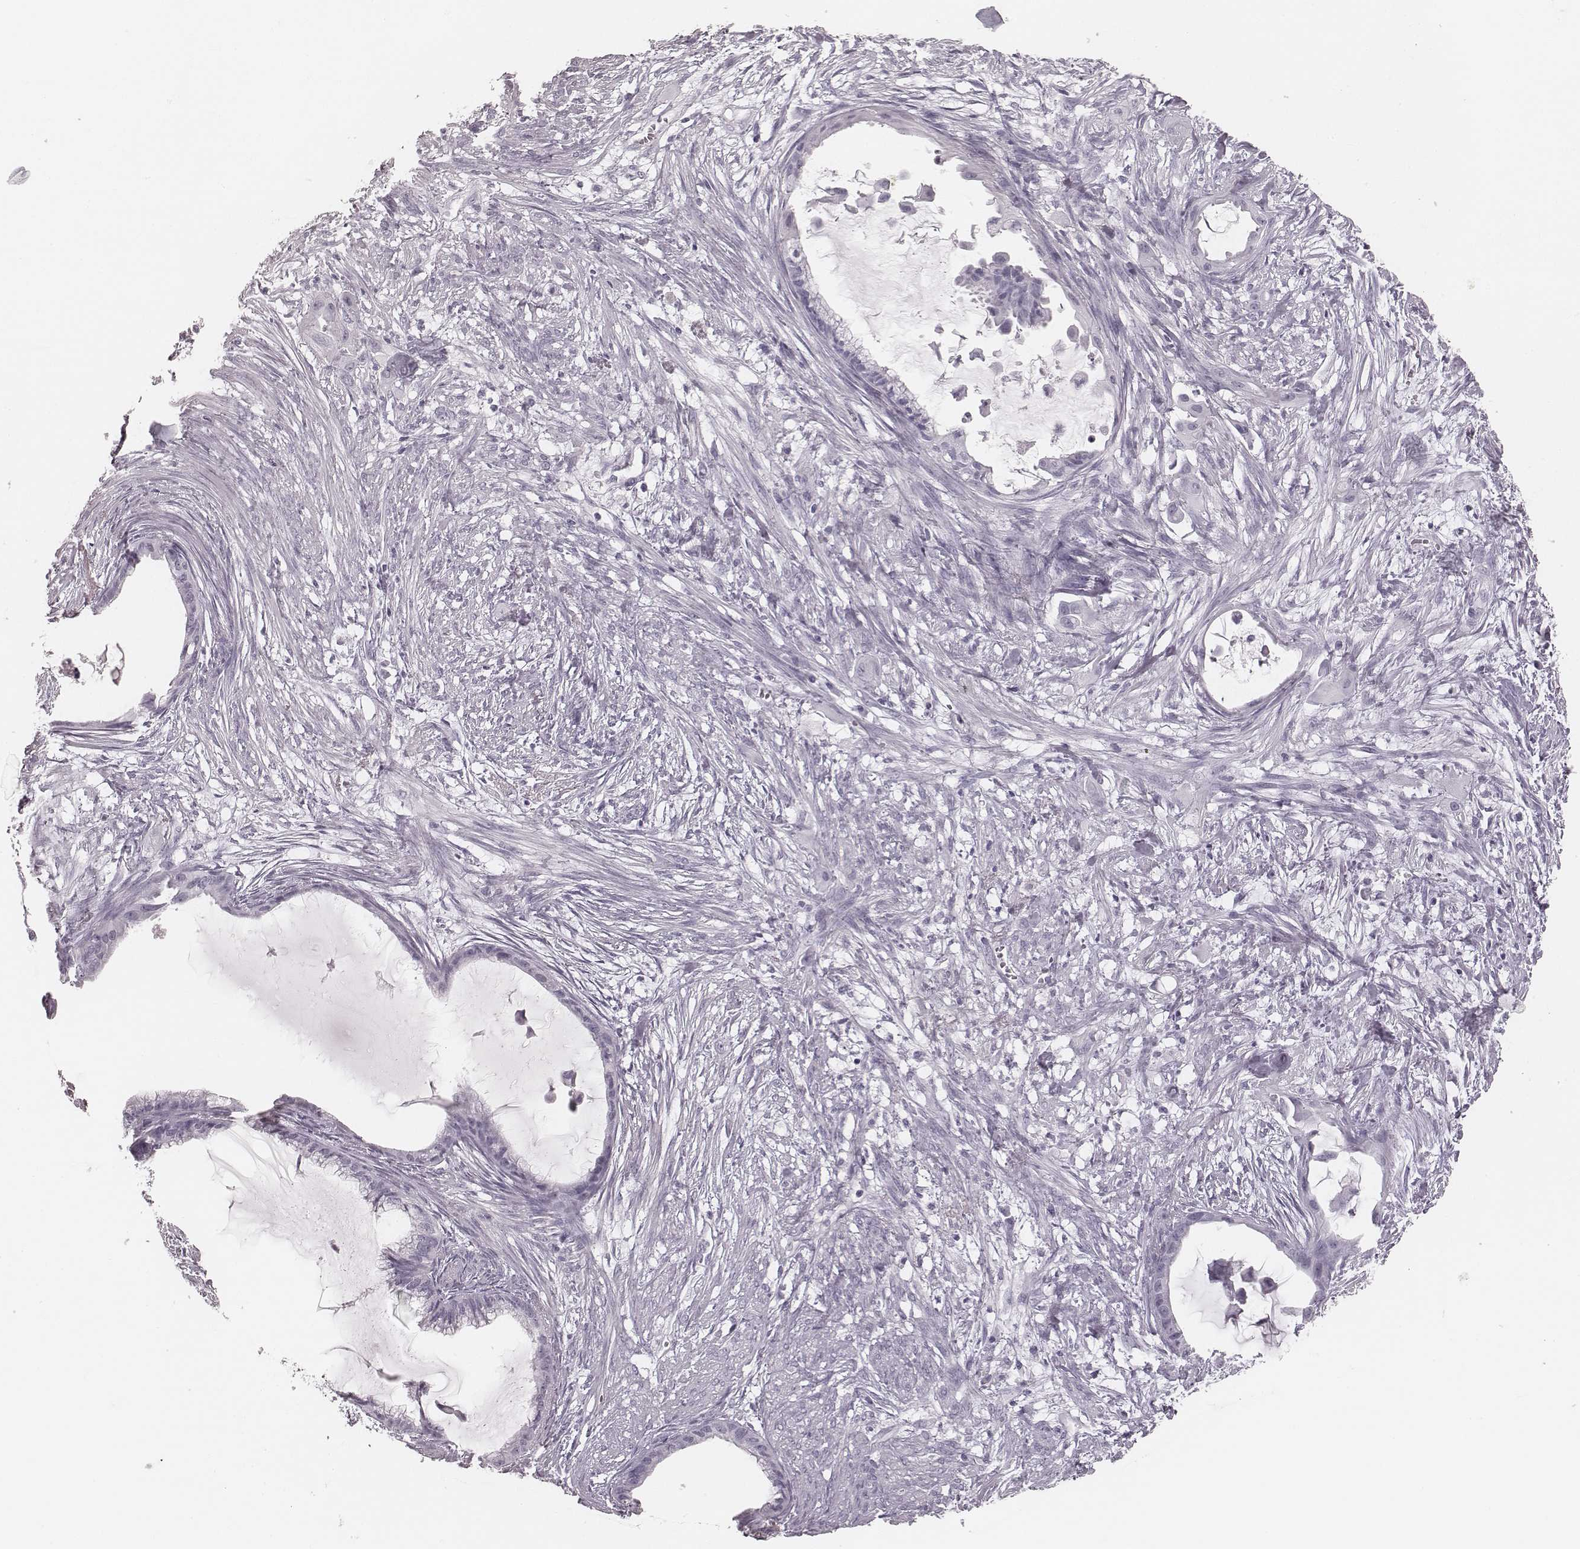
{"staining": {"intensity": "negative", "quantity": "none", "location": "none"}, "tissue": "endometrial cancer", "cell_type": "Tumor cells", "image_type": "cancer", "snomed": [{"axis": "morphology", "description": "Adenocarcinoma, NOS"}, {"axis": "topography", "description": "Endometrium"}], "caption": "Immunohistochemical staining of adenocarcinoma (endometrial) displays no significant expression in tumor cells.", "gene": "MSX1", "patient": {"sex": "female", "age": 86}}